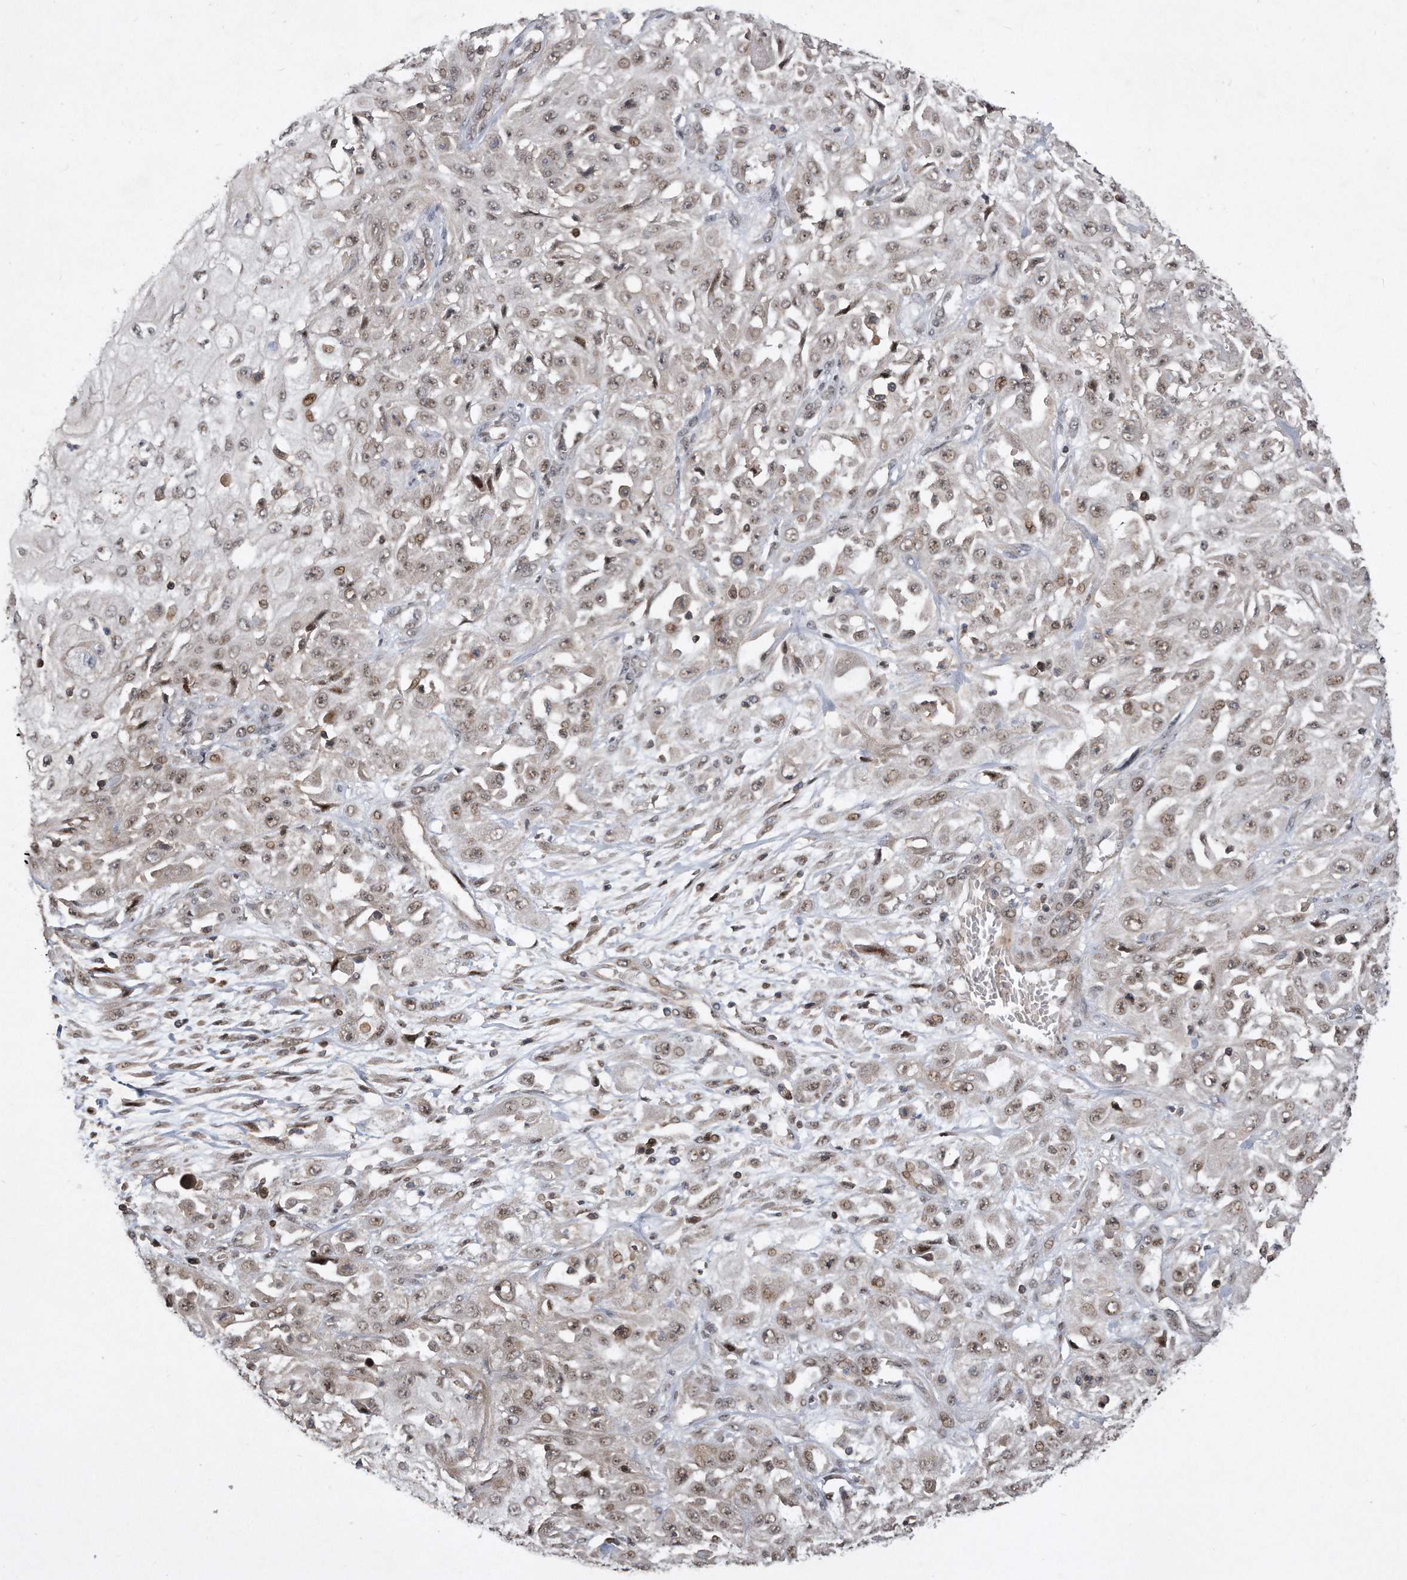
{"staining": {"intensity": "weak", "quantity": ">75%", "location": "nuclear"}, "tissue": "skin cancer", "cell_type": "Tumor cells", "image_type": "cancer", "snomed": [{"axis": "morphology", "description": "Squamous cell carcinoma, NOS"}, {"axis": "morphology", "description": "Squamous cell carcinoma, metastatic, NOS"}, {"axis": "topography", "description": "Skin"}, {"axis": "topography", "description": "Lymph node"}], "caption": "This is a photomicrograph of immunohistochemistry (IHC) staining of squamous cell carcinoma (skin), which shows weak expression in the nuclear of tumor cells.", "gene": "PGBD2", "patient": {"sex": "male", "age": 75}}